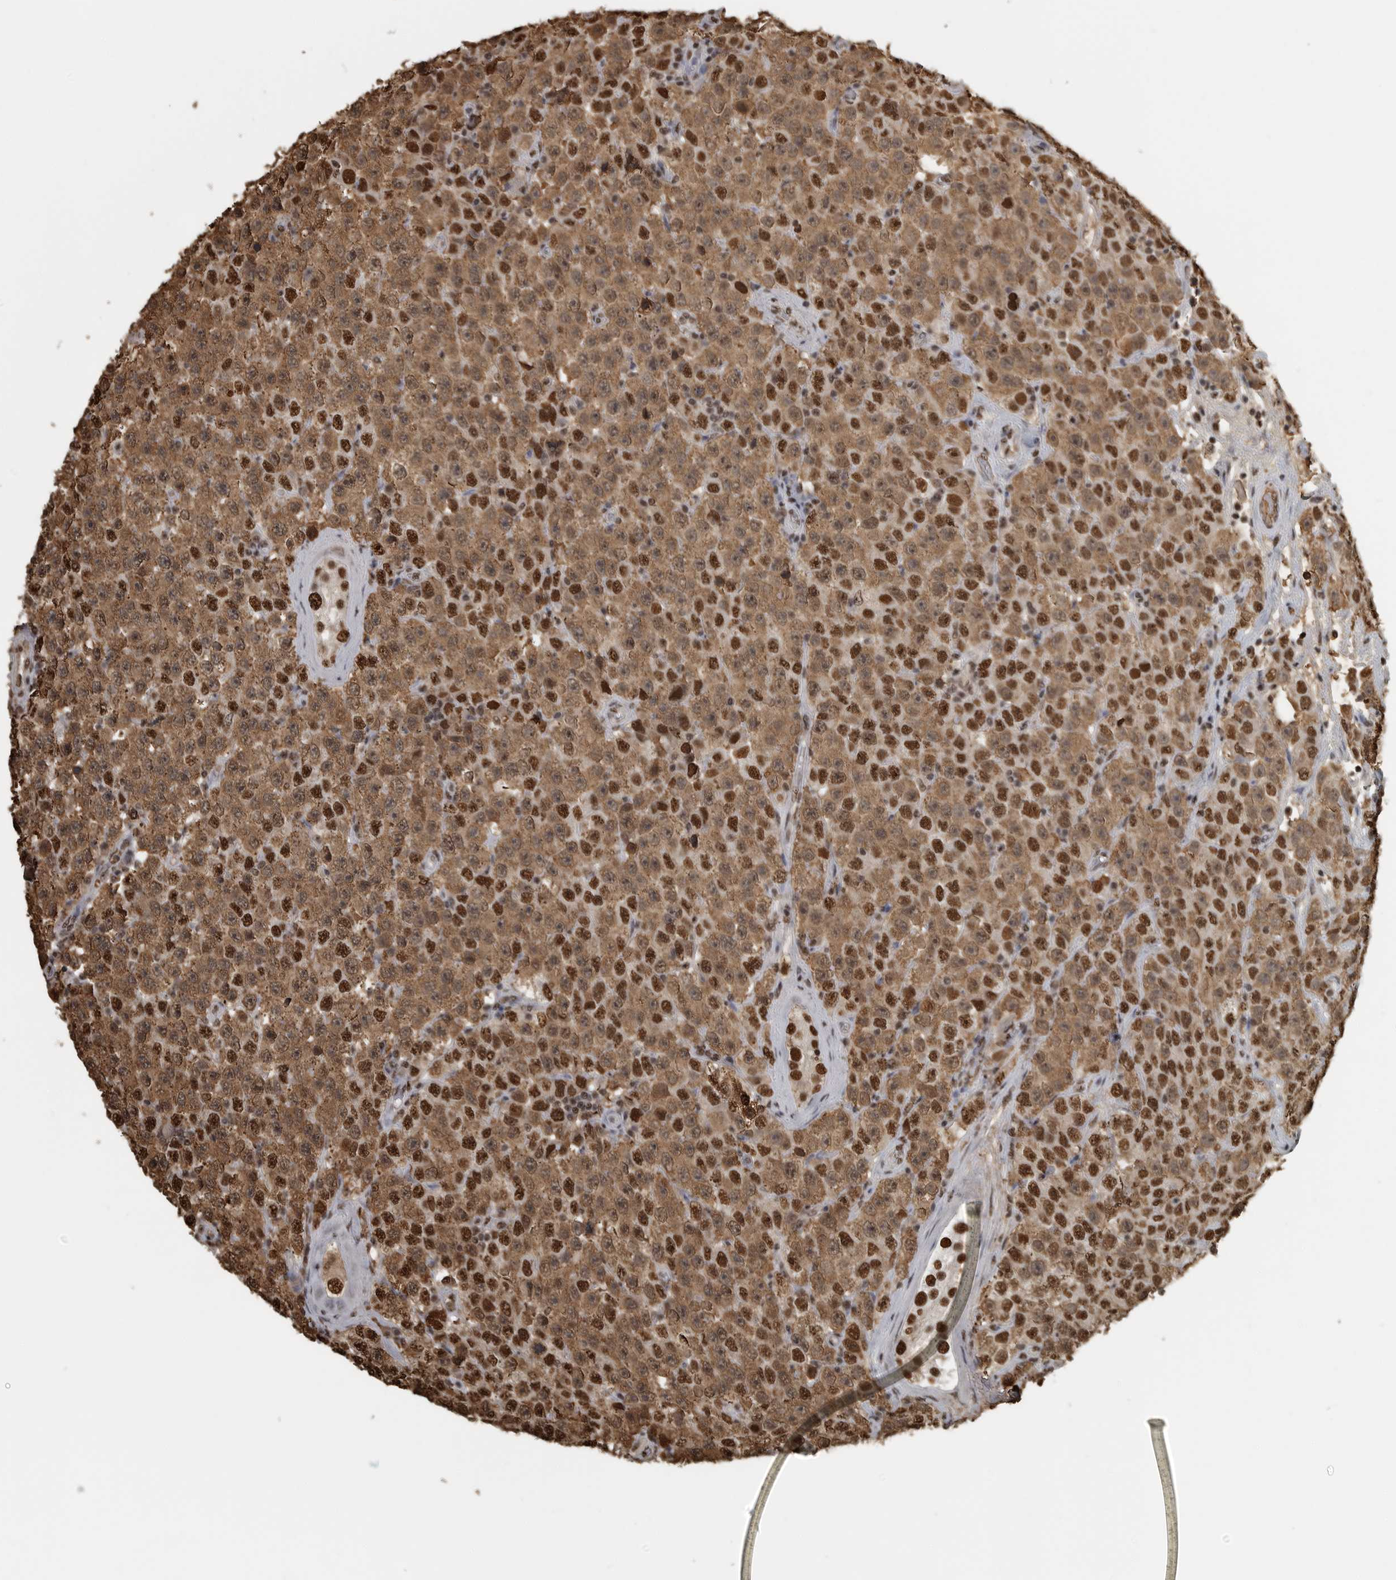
{"staining": {"intensity": "moderate", "quantity": ">75%", "location": "cytoplasmic/membranous,nuclear"}, "tissue": "testis cancer", "cell_type": "Tumor cells", "image_type": "cancer", "snomed": [{"axis": "morphology", "description": "Seminoma, NOS"}, {"axis": "morphology", "description": "Carcinoma, Embryonal, NOS"}, {"axis": "topography", "description": "Testis"}], "caption": "Immunohistochemistry histopathology image of testis cancer stained for a protein (brown), which exhibits medium levels of moderate cytoplasmic/membranous and nuclear expression in about >75% of tumor cells.", "gene": "TGS1", "patient": {"sex": "male", "age": 28}}